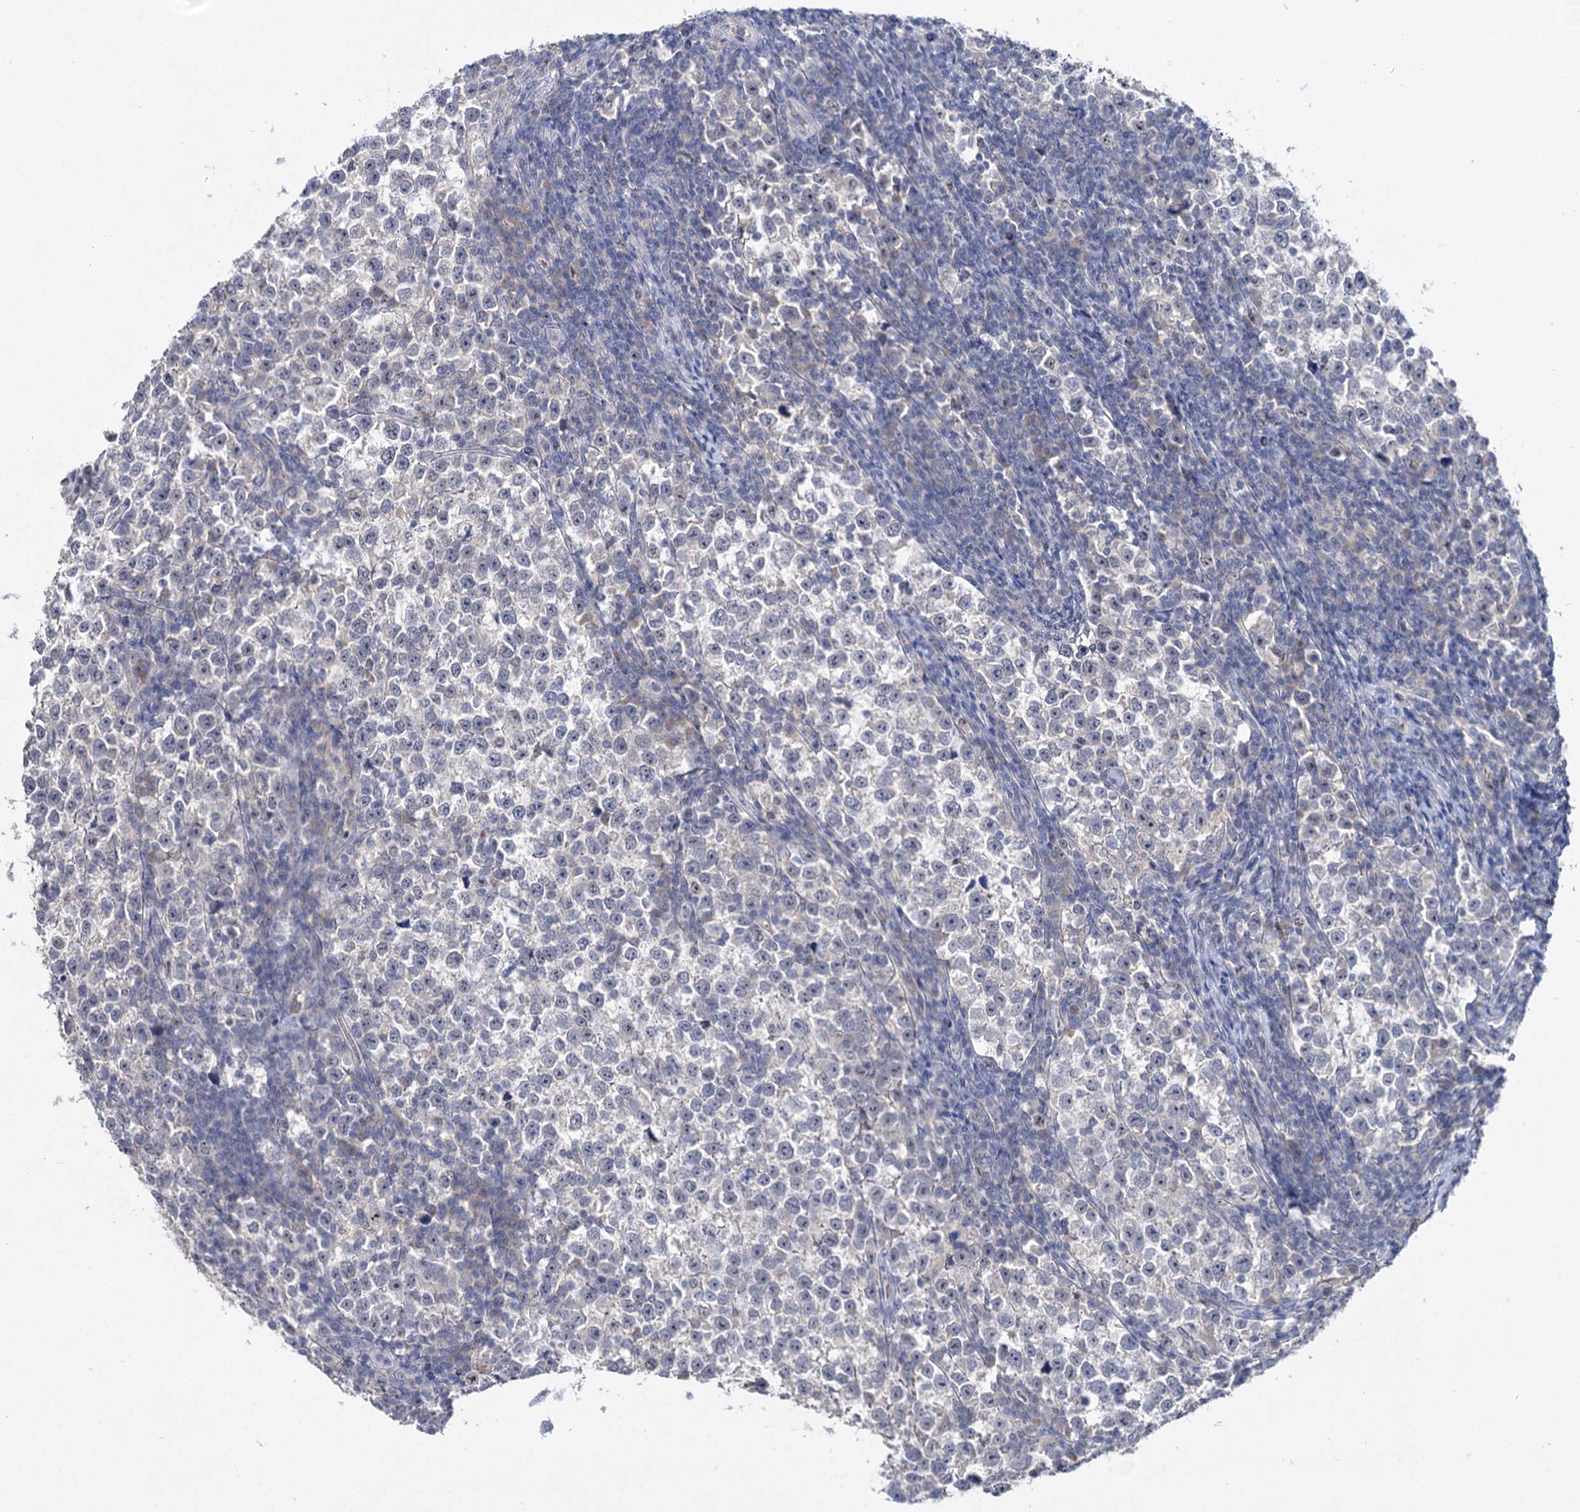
{"staining": {"intensity": "negative", "quantity": "none", "location": "none"}, "tissue": "testis cancer", "cell_type": "Tumor cells", "image_type": "cancer", "snomed": [{"axis": "morphology", "description": "Normal tissue, NOS"}, {"axis": "morphology", "description": "Seminoma, NOS"}, {"axis": "topography", "description": "Testis"}], "caption": "Tumor cells show no significant staining in seminoma (testis).", "gene": "ATP4A", "patient": {"sex": "male", "age": 43}}